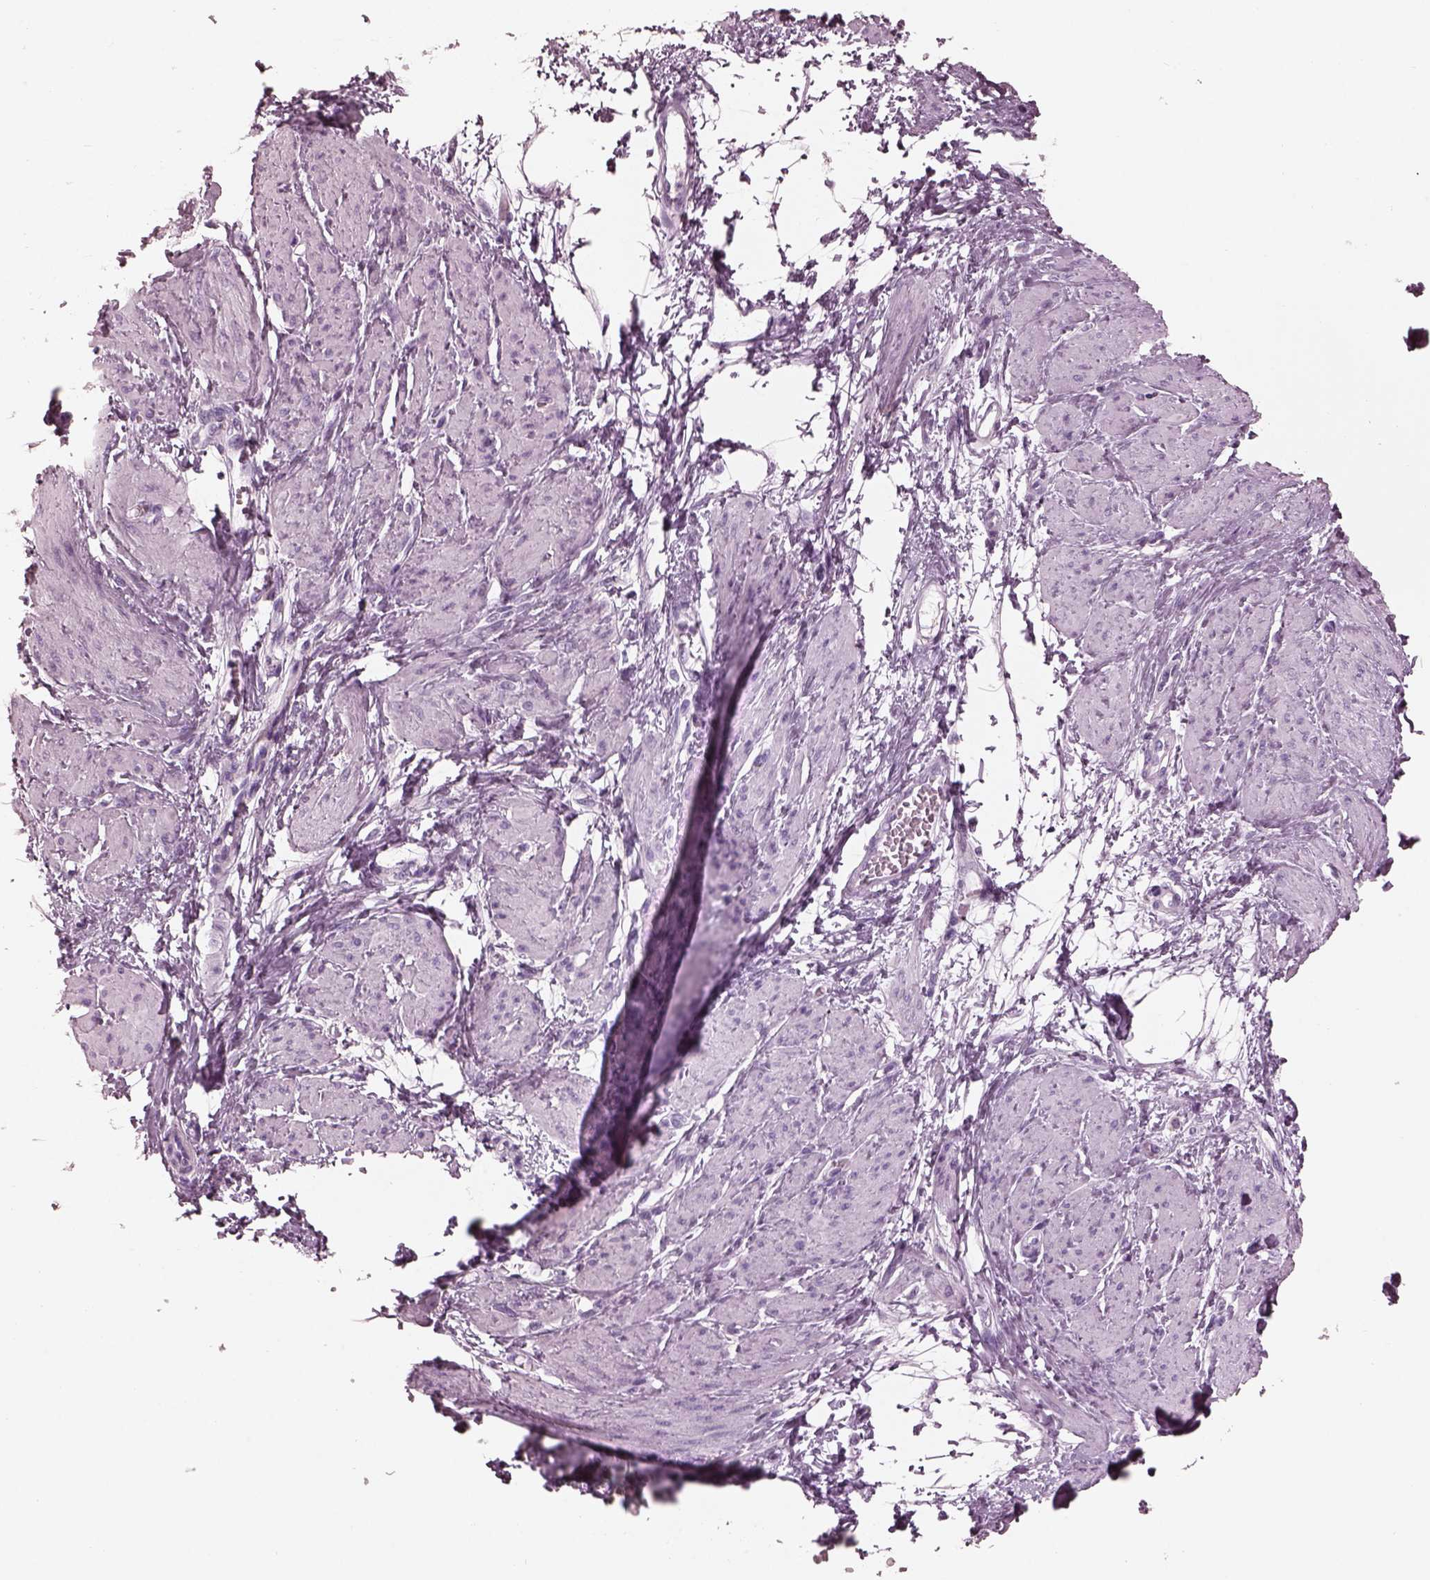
{"staining": {"intensity": "negative", "quantity": "none", "location": "none"}, "tissue": "smooth muscle", "cell_type": "Smooth muscle cells", "image_type": "normal", "snomed": [{"axis": "morphology", "description": "Normal tissue, NOS"}, {"axis": "topography", "description": "Smooth muscle"}, {"axis": "topography", "description": "Uterus"}], "caption": "Normal smooth muscle was stained to show a protein in brown. There is no significant positivity in smooth muscle cells. (Stains: DAB (3,3'-diaminobenzidine) immunohistochemistry with hematoxylin counter stain, Microscopy: brightfield microscopy at high magnification).", "gene": "FABP9", "patient": {"sex": "female", "age": 39}}